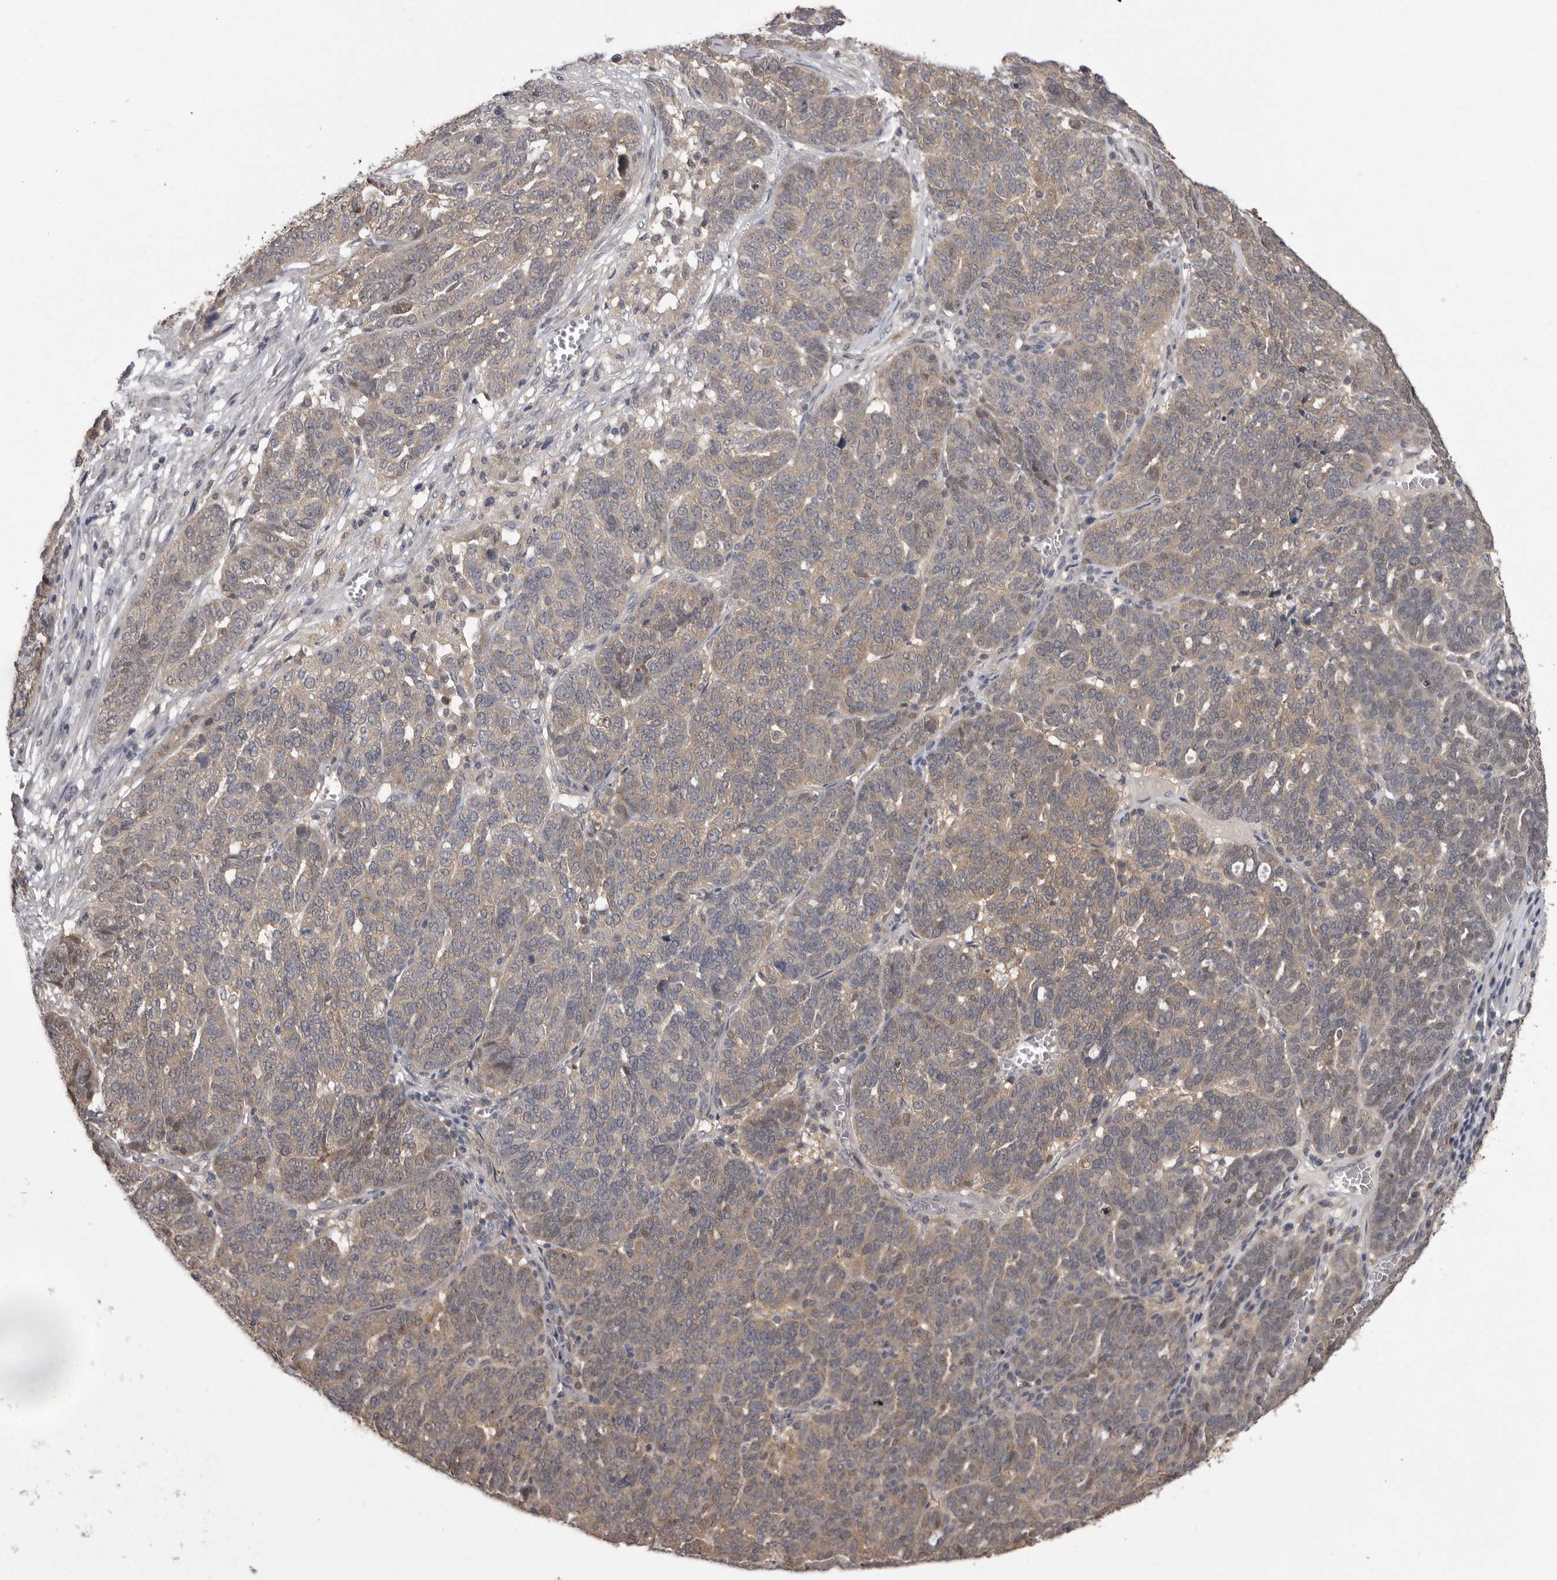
{"staining": {"intensity": "weak", "quantity": "25%-75%", "location": "cytoplasmic/membranous"}, "tissue": "ovarian cancer", "cell_type": "Tumor cells", "image_type": "cancer", "snomed": [{"axis": "morphology", "description": "Cystadenocarcinoma, serous, NOS"}, {"axis": "topography", "description": "Ovary"}], "caption": "Human serous cystadenocarcinoma (ovarian) stained with a protein marker reveals weak staining in tumor cells.", "gene": "MDH1", "patient": {"sex": "female", "age": 59}}